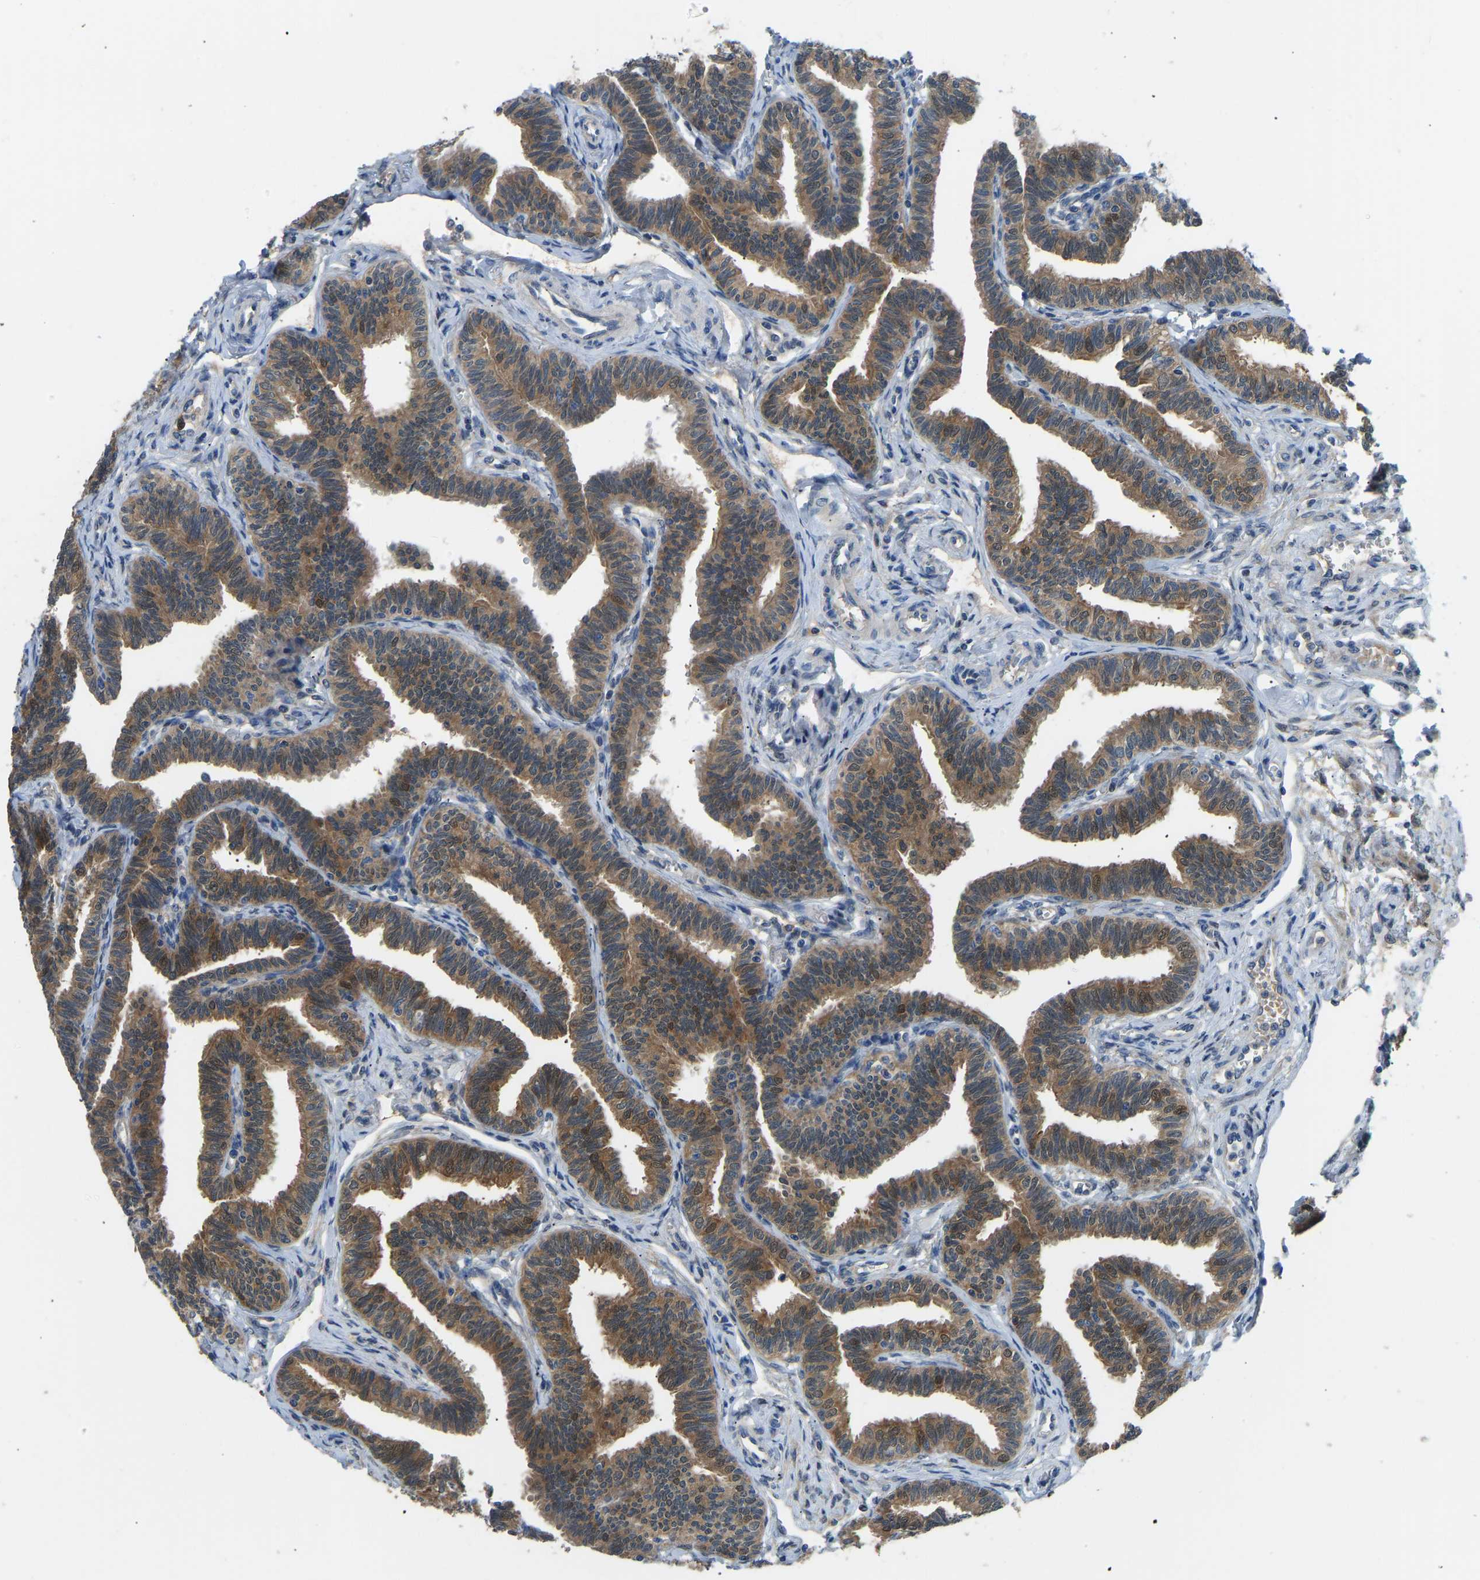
{"staining": {"intensity": "moderate", "quantity": ">75%", "location": "cytoplasmic/membranous"}, "tissue": "fallopian tube", "cell_type": "Glandular cells", "image_type": "normal", "snomed": [{"axis": "morphology", "description": "Normal tissue, NOS"}, {"axis": "topography", "description": "Fallopian tube"}, {"axis": "topography", "description": "Ovary"}], "caption": "IHC of normal human fallopian tube exhibits medium levels of moderate cytoplasmic/membranous expression in about >75% of glandular cells. Using DAB (3,3'-diaminobenzidine) (brown) and hematoxylin (blue) stains, captured at high magnification using brightfield microscopy.", "gene": "RBP1", "patient": {"sex": "female", "age": 23}}